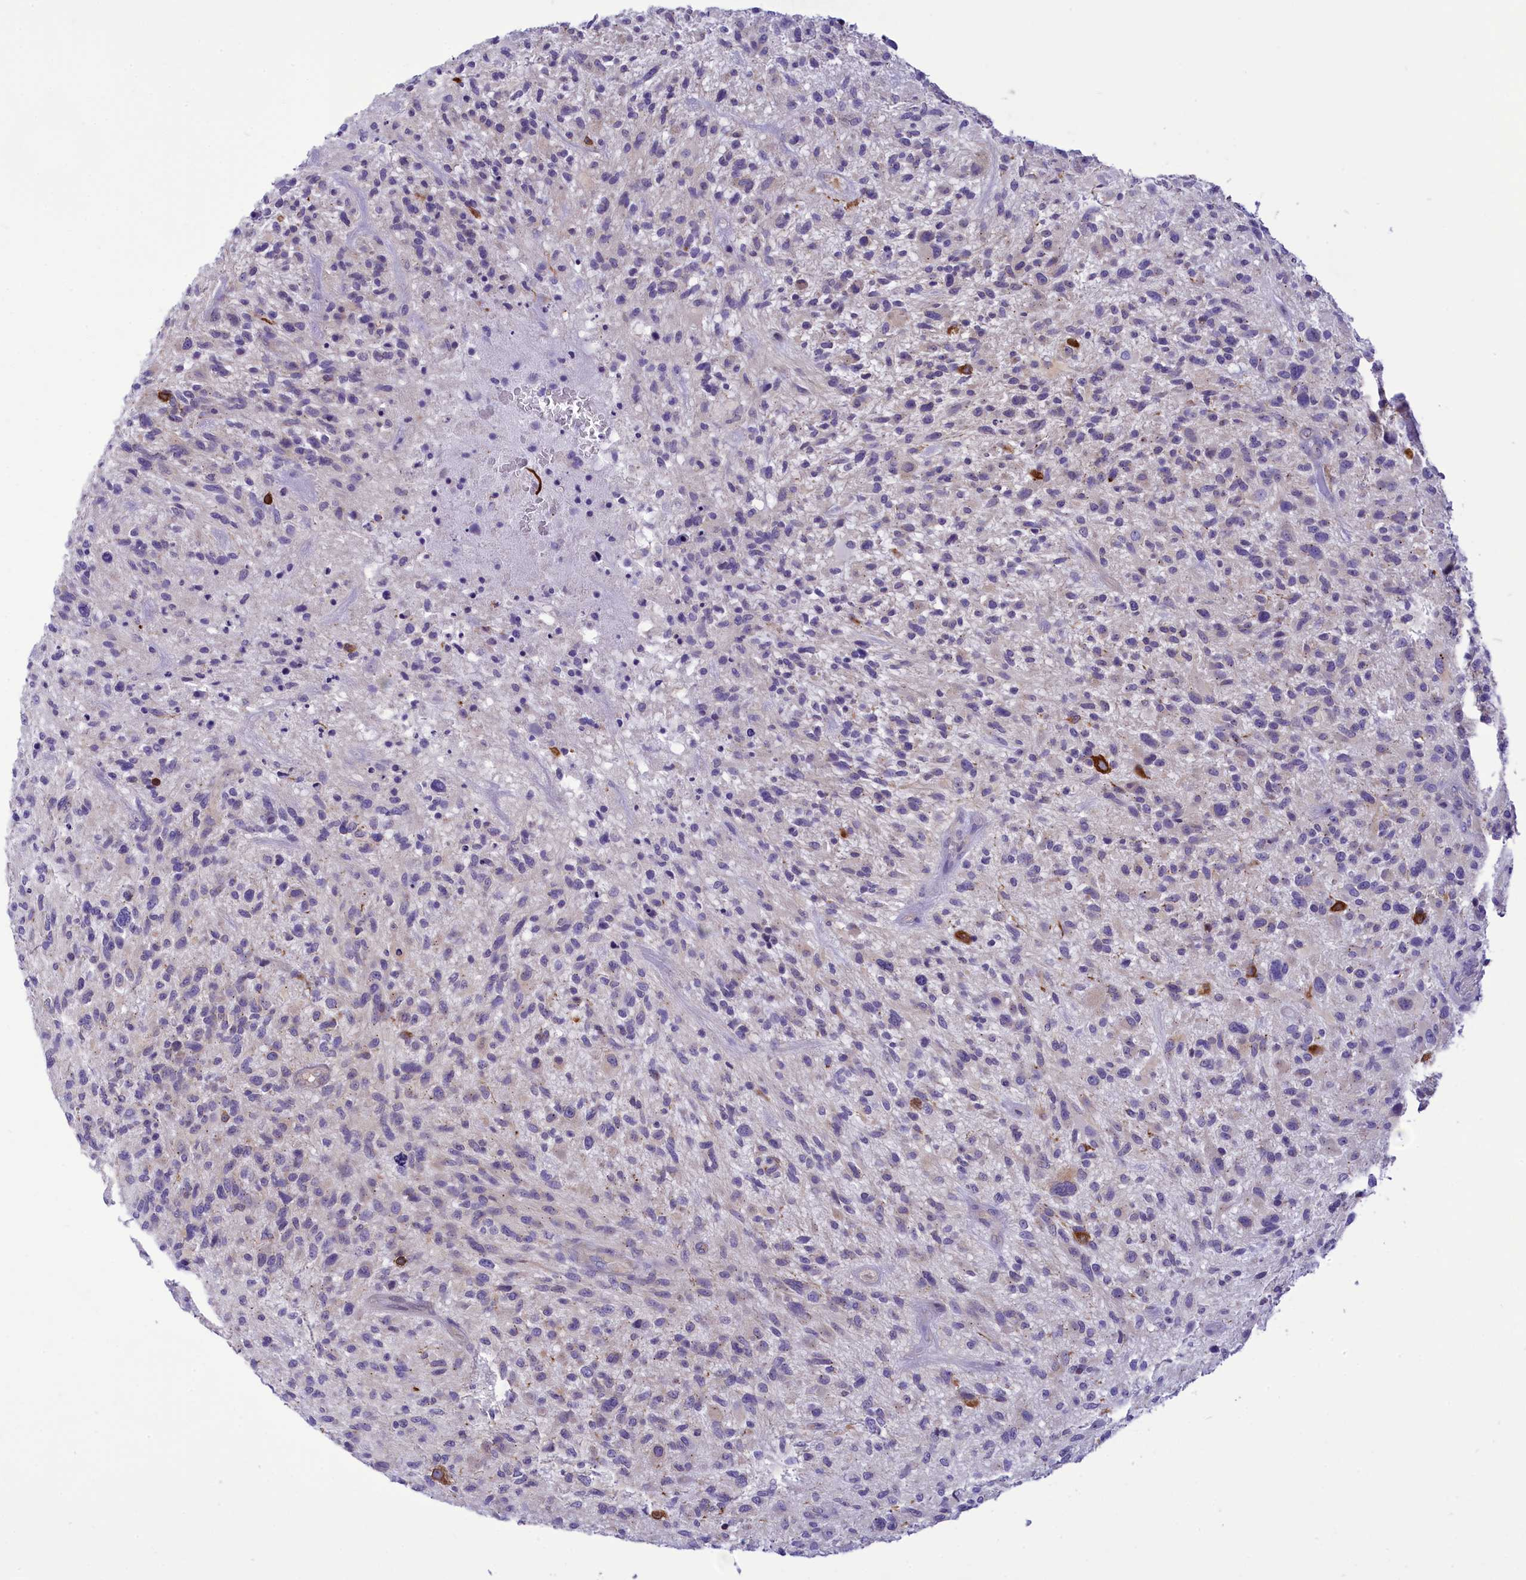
{"staining": {"intensity": "negative", "quantity": "none", "location": "none"}, "tissue": "glioma", "cell_type": "Tumor cells", "image_type": "cancer", "snomed": [{"axis": "morphology", "description": "Glioma, malignant, High grade"}, {"axis": "topography", "description": "Brain"}], "caption": "A high-resolution image shows IHC staining of glioma, which shows no significant staining in tumor cells.", "gene": "DCAF16", "patient": {"sex": "male", "age": 47}}